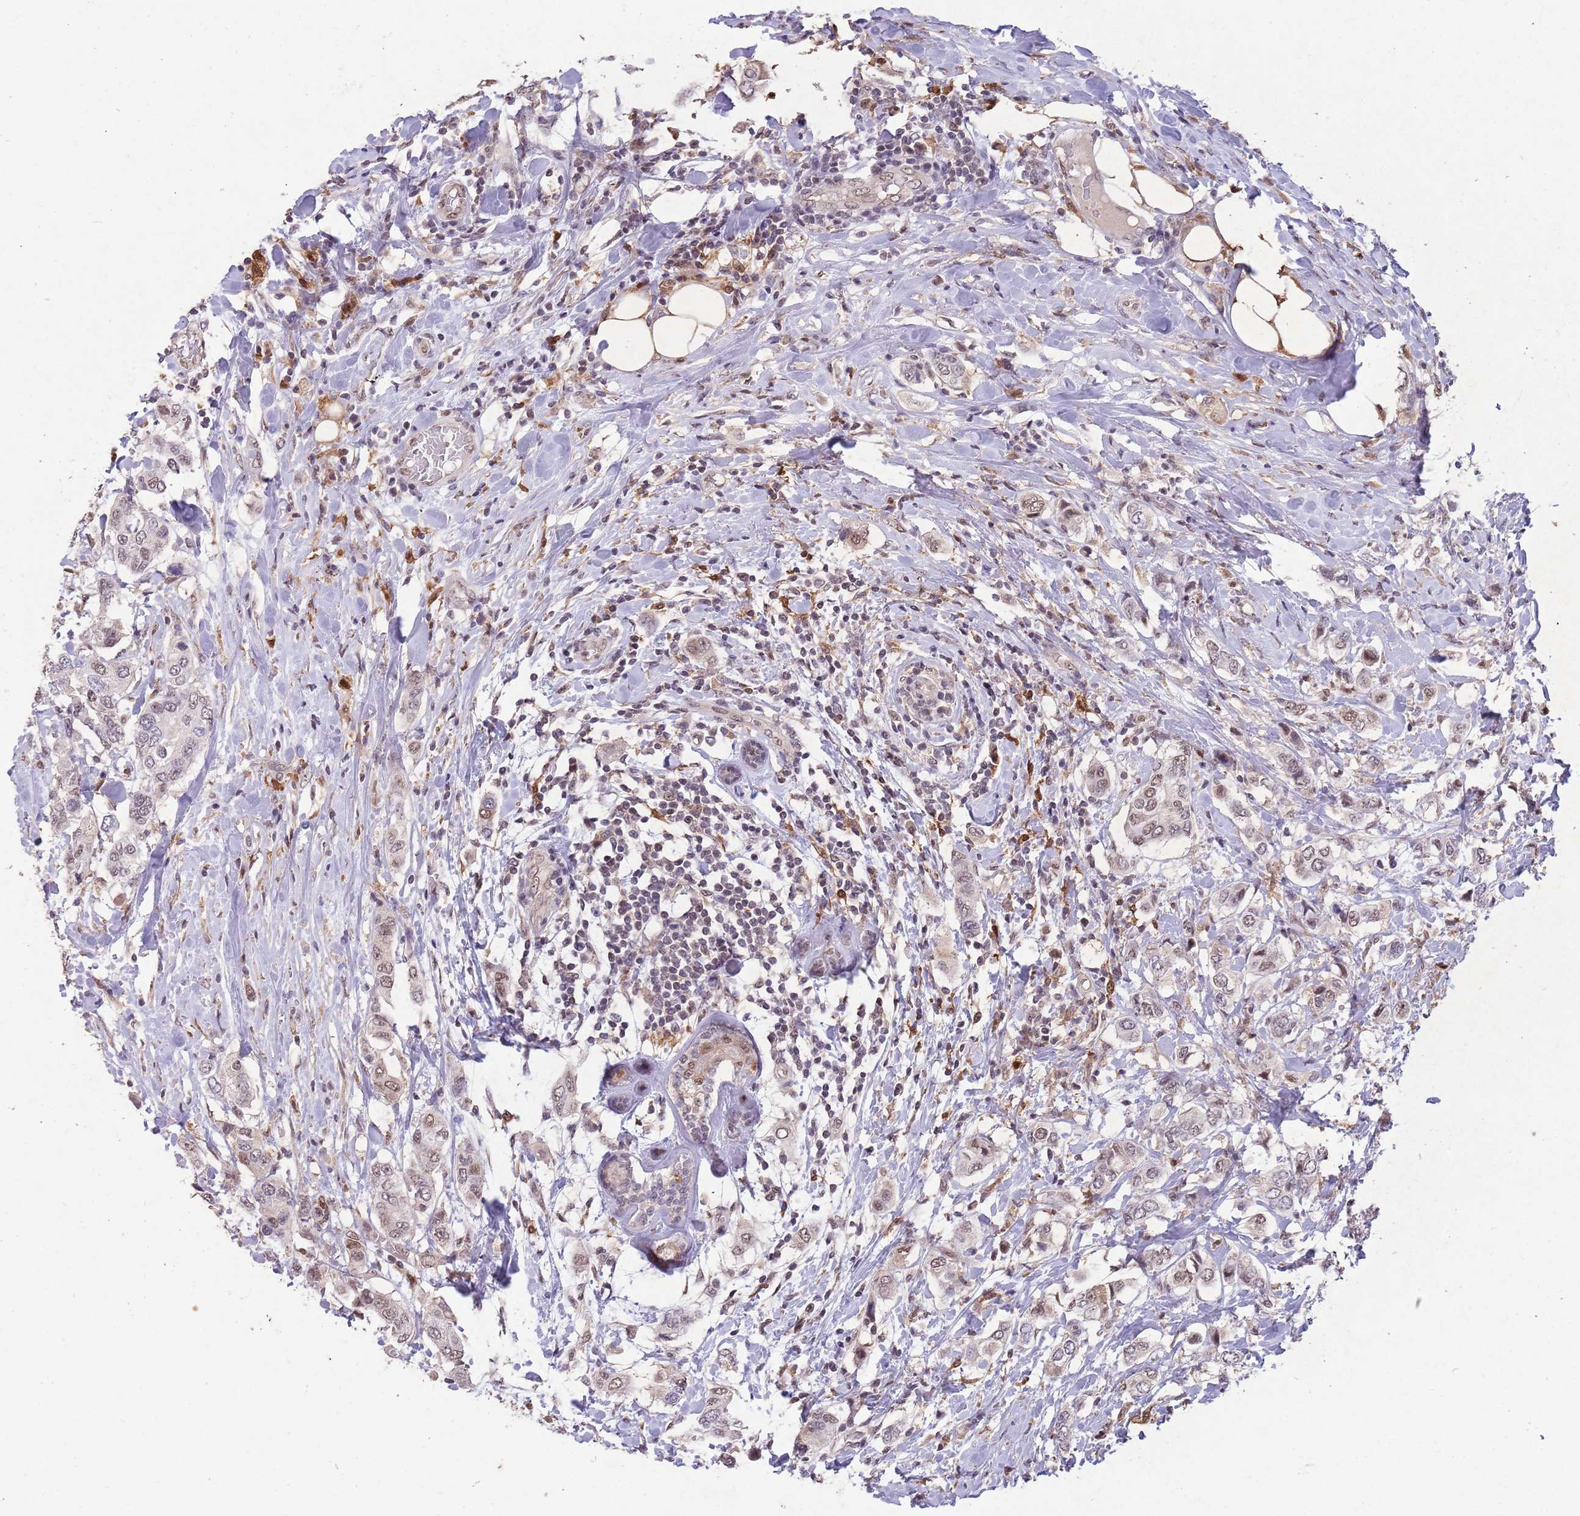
{"staining": {"intensity": "weak", "quantity": ">75%", "location": "nuclear"}, "tissue": "breast cancer", "cell_type": "Tumor cells", "image_type": "cancer", "snomed": [{"axis": "morphology", "description": "Lobular carcinoma"}, {"axis": "topography", "description": "Breast"}], "caption": "A histopathology image showing weak nuclear positivity in approximately >75% of tumor cells in breast lobular carcinoma, as visualized by brown immunohistochemical staining.", "gene": "ZNF639", "patient": {"sex": "female", "age": 51}}